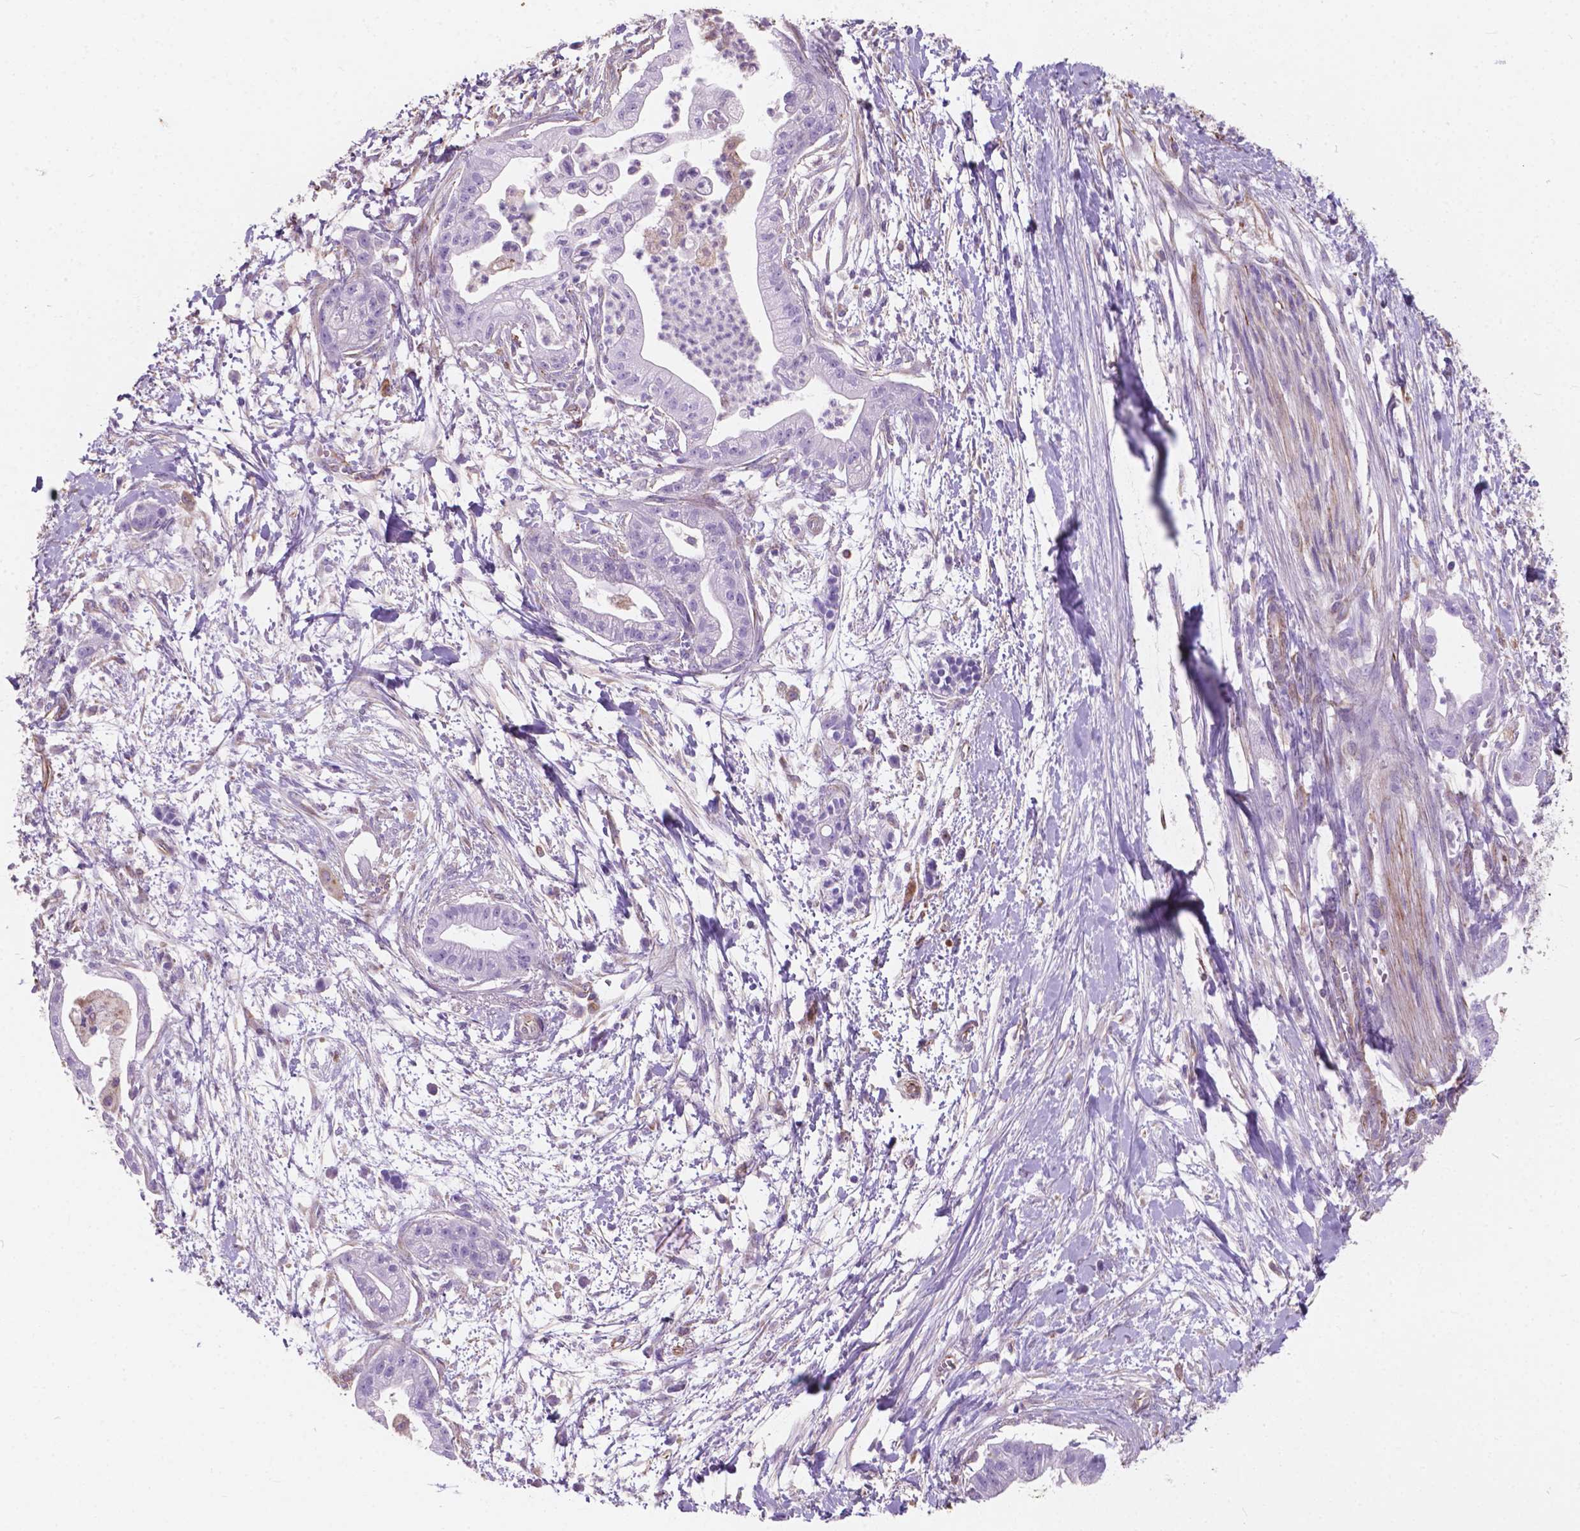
{"staining": {"intensity": "negative", "quantity": "none", "location": "none"}, "tissue": "pancreatic cancer", "cell_type": "Tumor cells", "image_type": "cancer", "snomed": [{"axis": "morphology", "description": "Normal tissue, NOS"}, {"axis": "morphology", "description": "Adenocarcinoma, NOS"}, {"axis": "topography", "description": "Lymph node"}, {"axis": "topography", "description": "Pancreas"}], "caption": "IHC micrograph of neoplastic tissue: adenocarcinoma (pancreatic) stained with DAB (3,3'-diaminobenzidine) exhibits no significant protein expression in tumor cells.", "gene": "AMOT", "patient": {"sex": "female", "age": 58}}